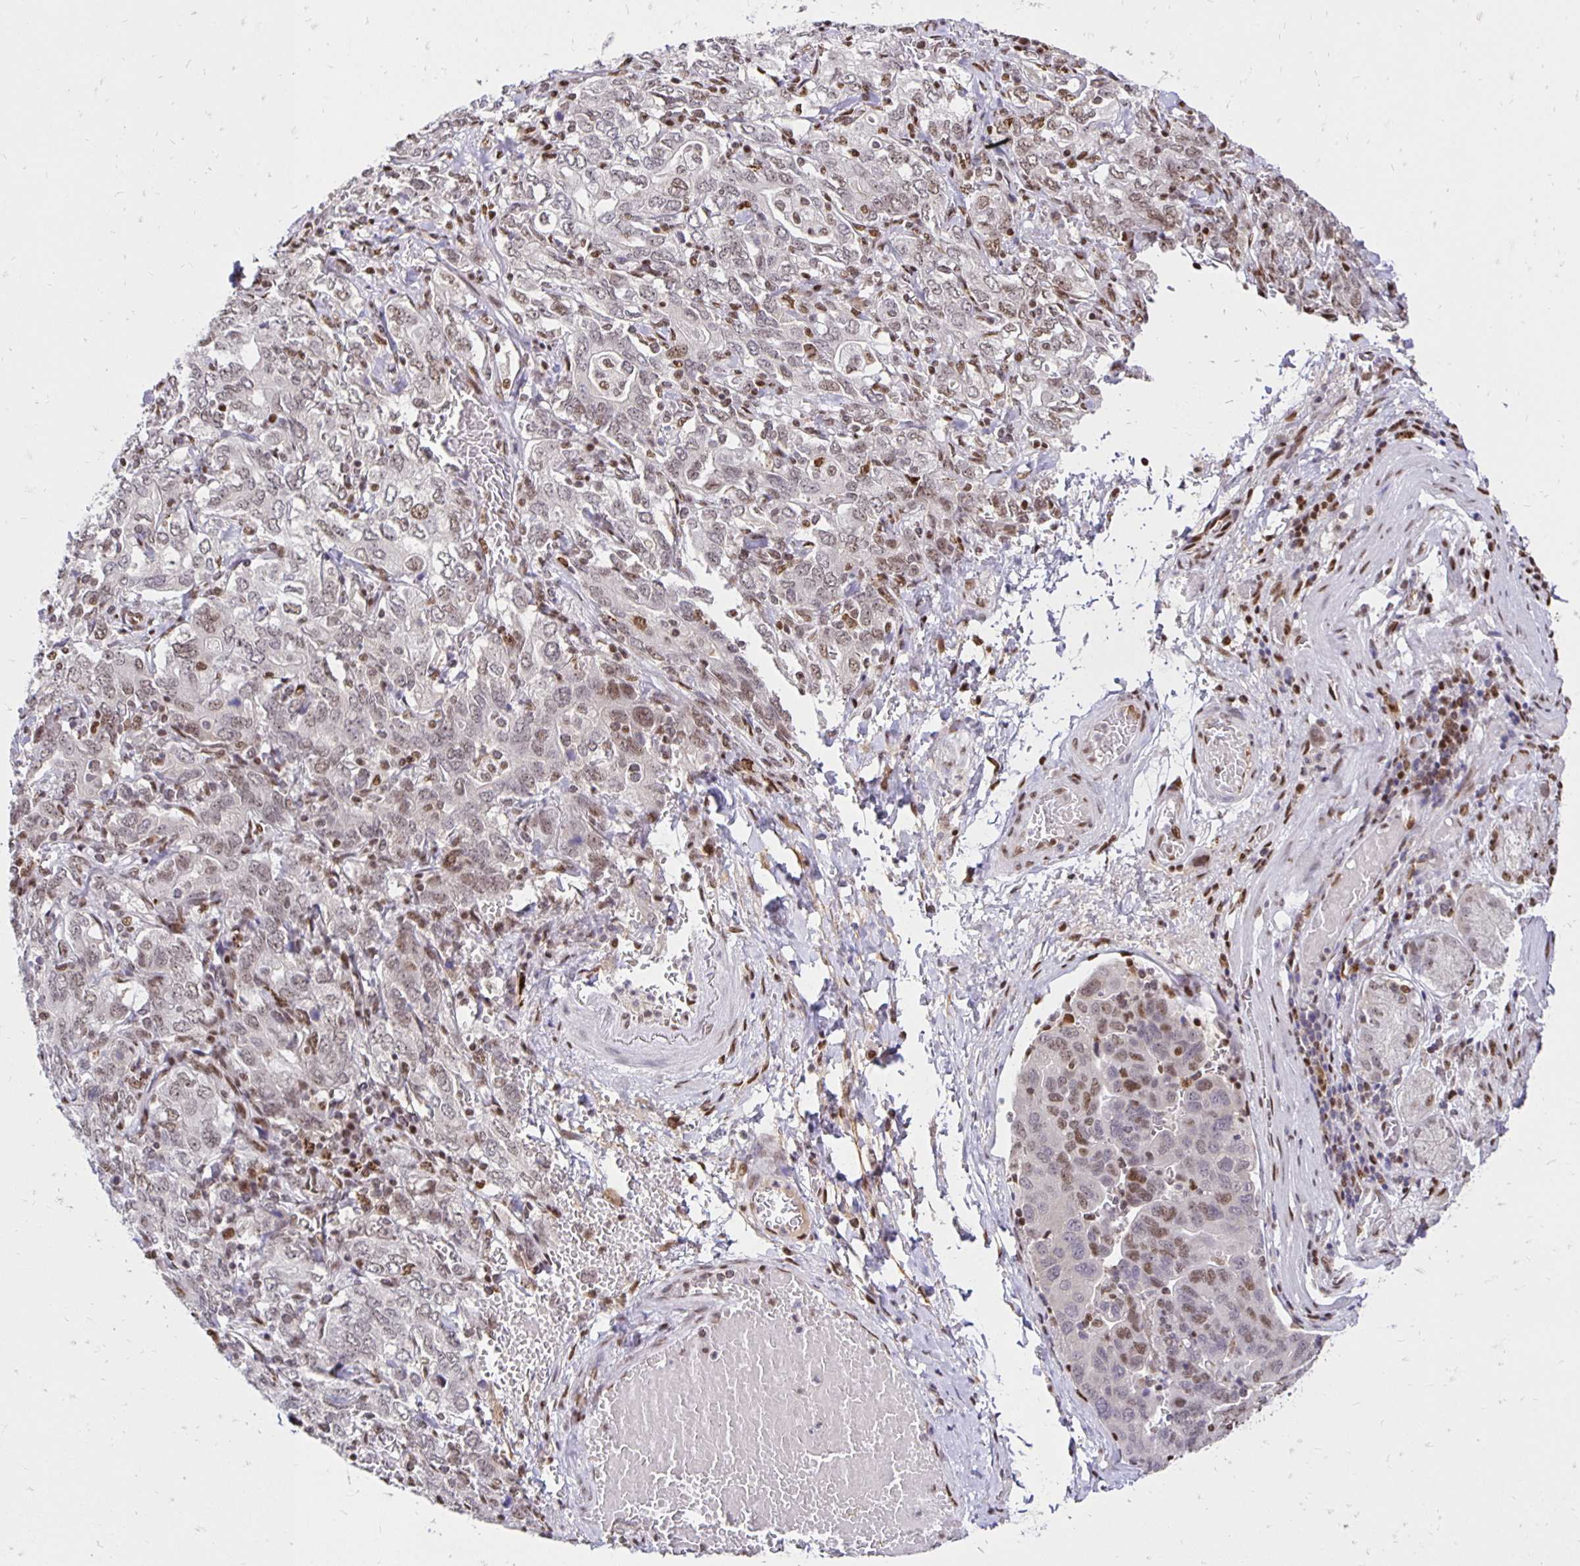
{"staining": {"intensity": "moderate", "quantity": "25%-75%", "location": "nuclear"}, "tissue": "stomach cancer", "cell_type": "Tumor cells", "image_type": "cancer", "snomed": [{"axis": "morphology", "description": "Adenocarcinoma, NOS"}, {"axis": "topography", "description": "Stomach, upper"}, {"axis": "topography", "description": "Stomach"}], "caption": "Protein expression analysis of stomach cancer (adenocarcinoma) shows moderate nuclear staining in about 25%-75% of tumor cells.", "gene": "ZNF579", "patient": {"sex": "male", "age": 62}}